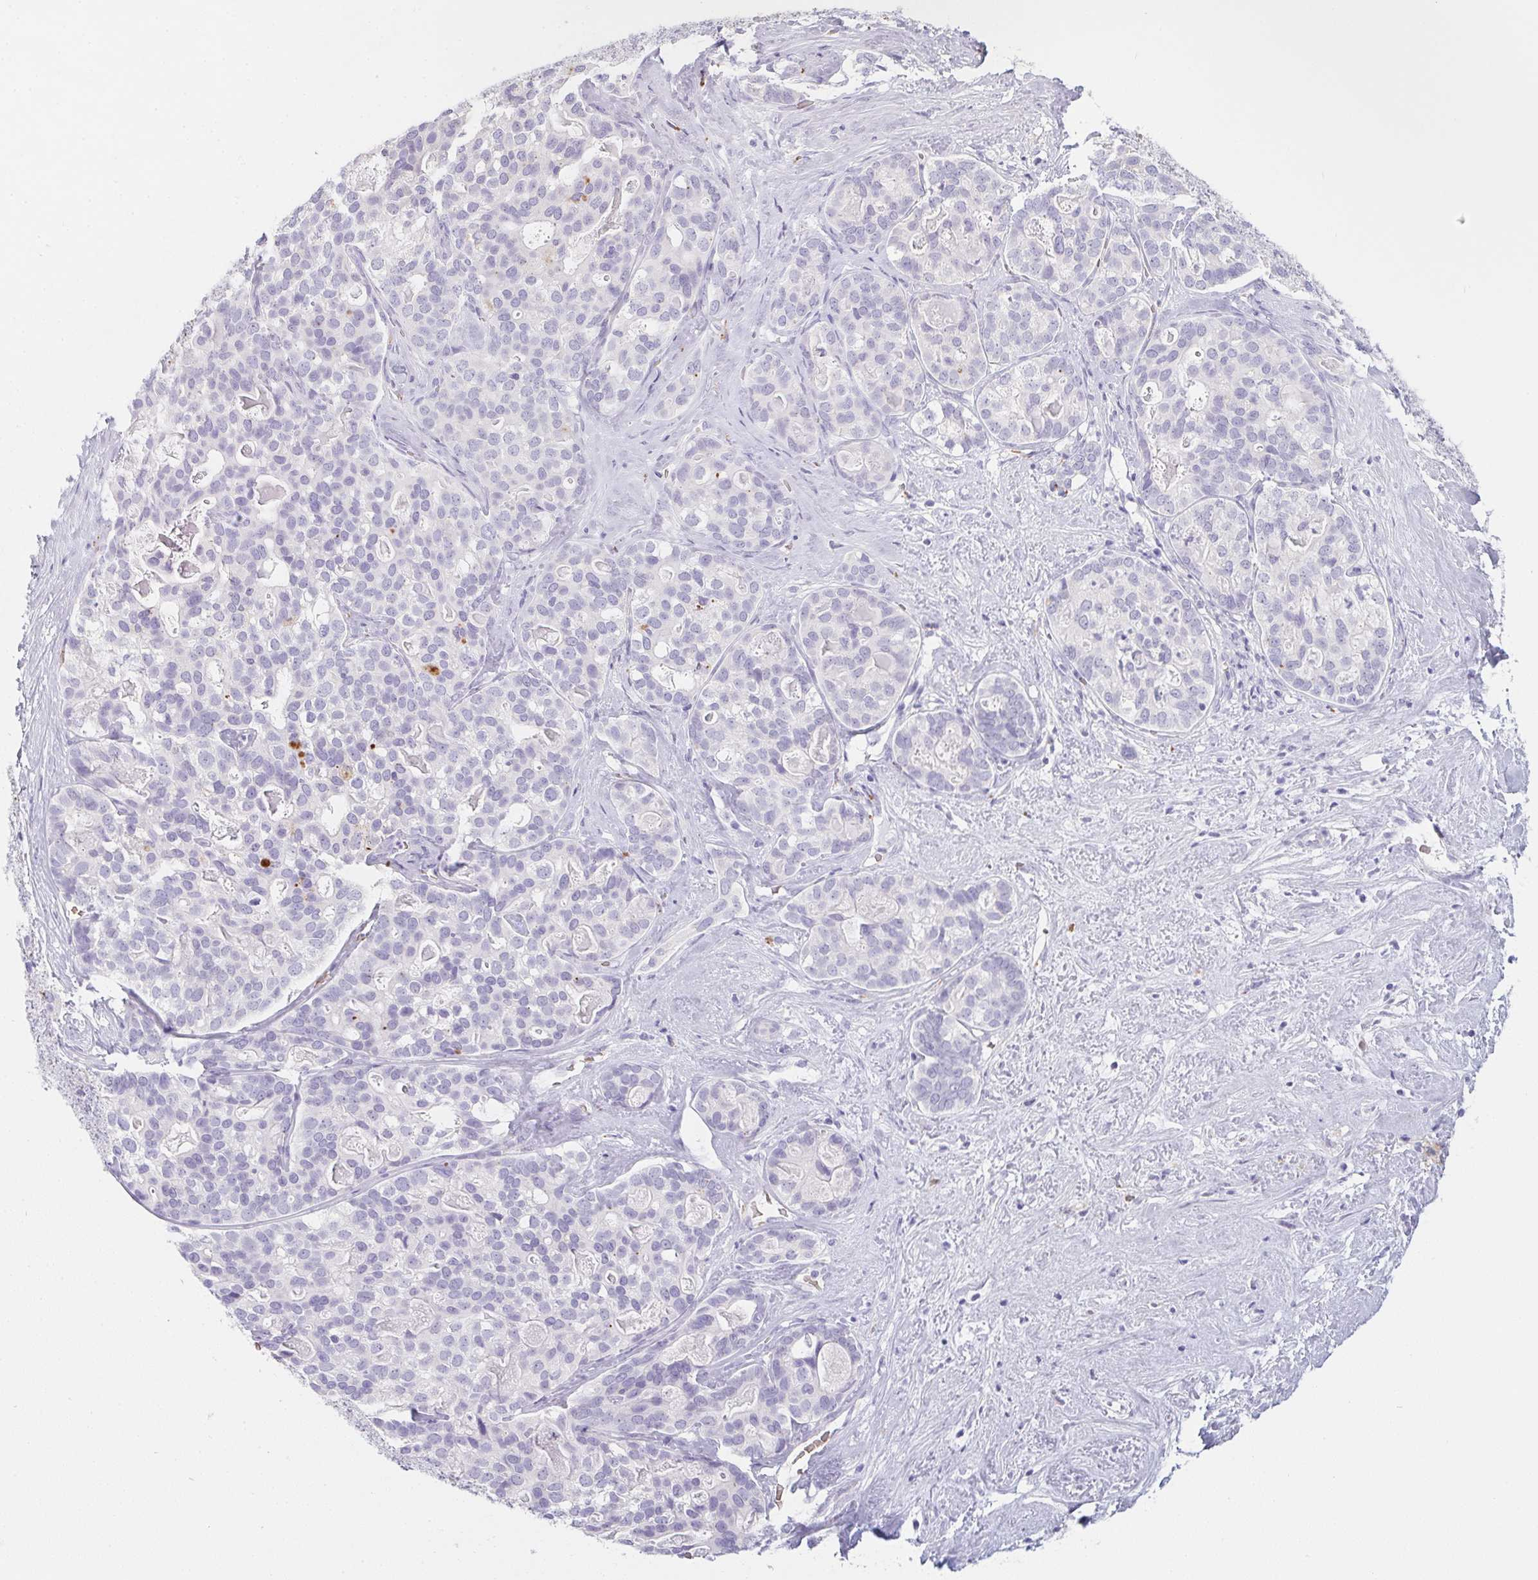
{"staining": {"intensity": "negative", "quantity": "none", "location": "none"}, "tissue": "liver cancer", "cell_type": "Tumor cells", "image_type": "cancer", "snomed": [{"axis": "morphology", "description": "Cholangiocarcinoma"}, {"axis": "topography", "description": "Liver"}], "caption": "Protein analysis of liver cancer reveals no significant staining in tumor cells.", "gene": "DCD", "patient": {"sex": "male", "age": 56}}